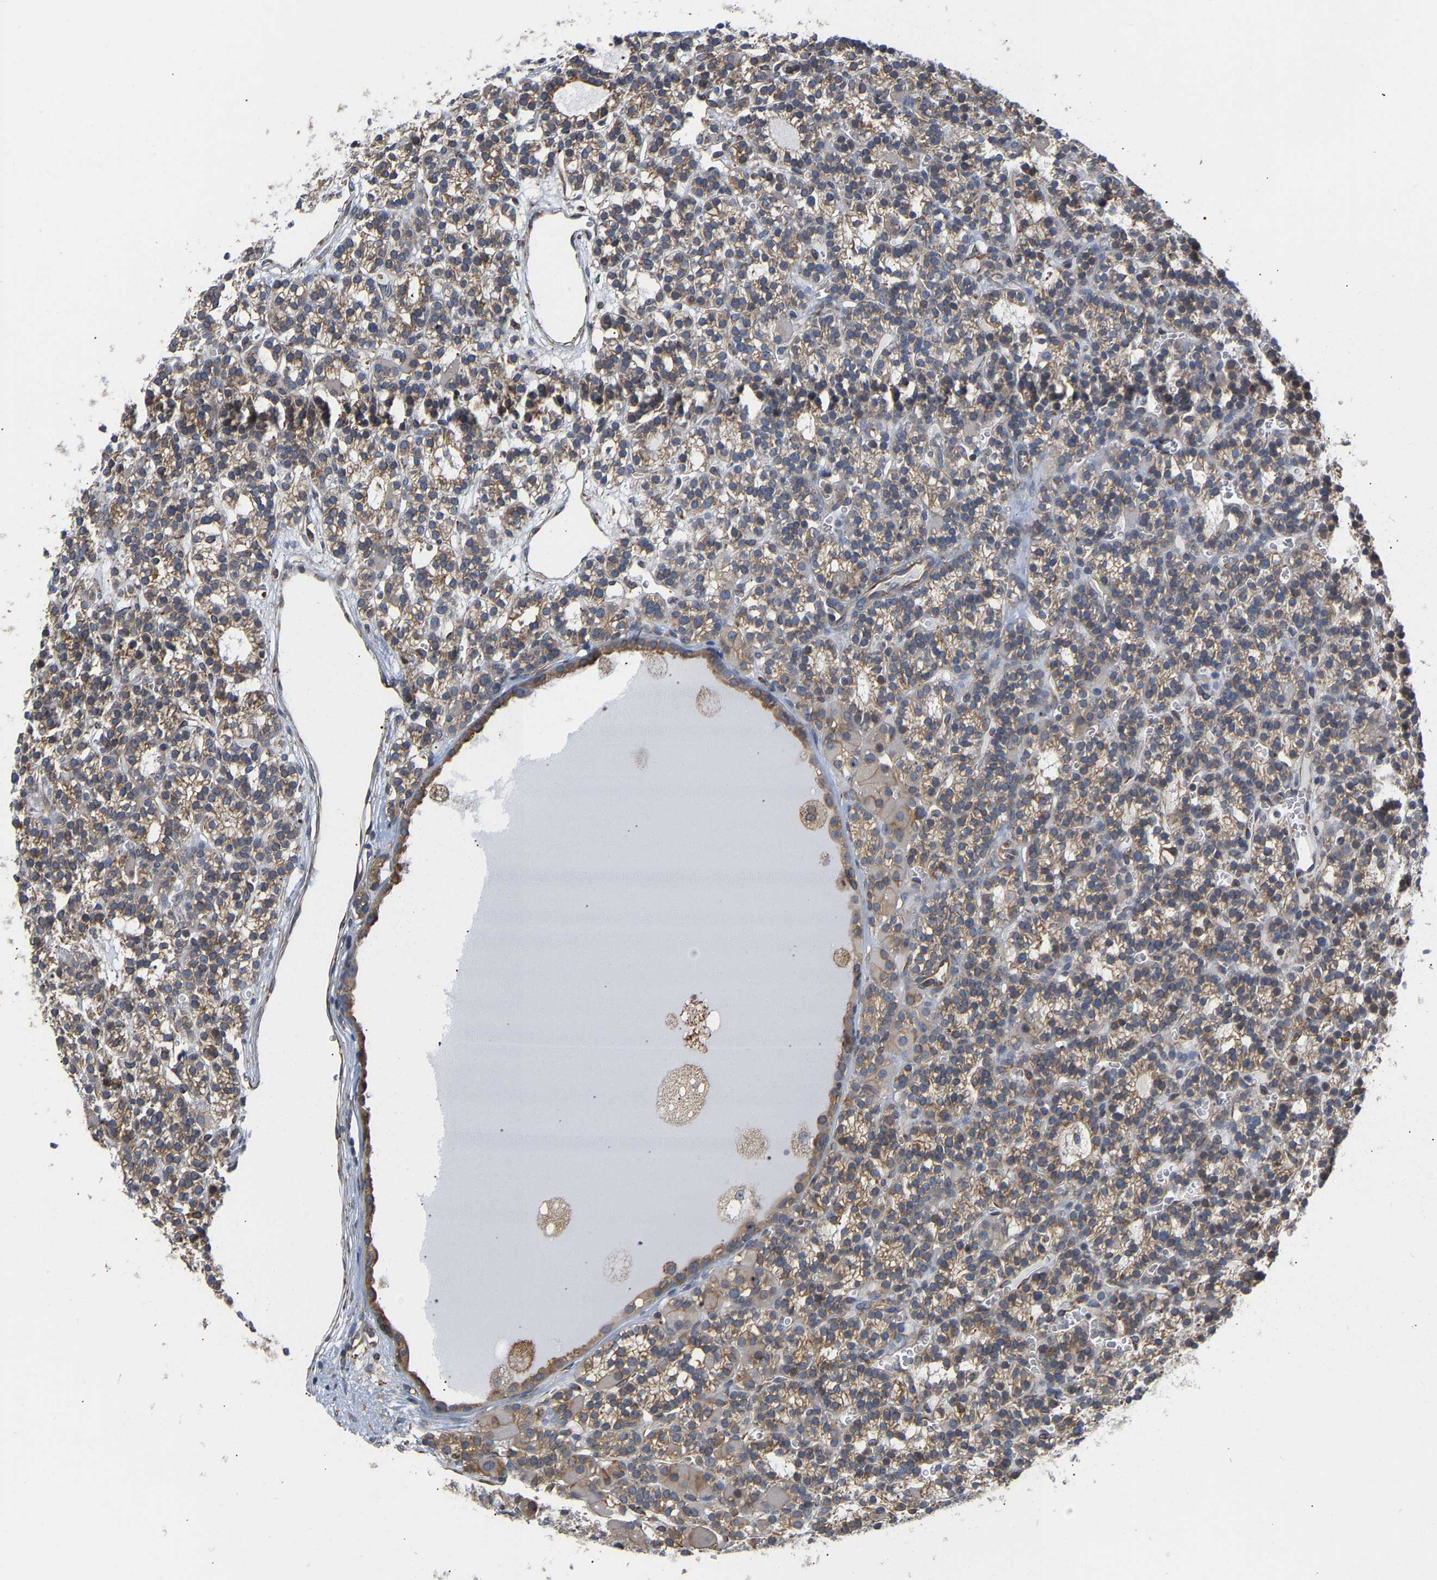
{"staining": {"intensity": "weak", "quantity": ">75%", "location": "cytoplasmic/membranous"}, "tissue": "parathyroid gland", "cell_type": "Glandular cells", "image_type": "normal", "snomed": [{"axis": "morphology", "description": "Normal tissue, NOS"}, {"axis": "morphology", "description": "Adenoma, NOS"}, {"axis": "topography", "description": "Parathyroid gland"}], "caption": "Immunohistochemical staining of benign human parathyroid gland demonstrates >75% levels of weak cytoplasmic/membranous protein positivity in approximately >75% of glandular cells.", "gene": "ARAP1", "patient": {"sex": "female", "age": 58}}